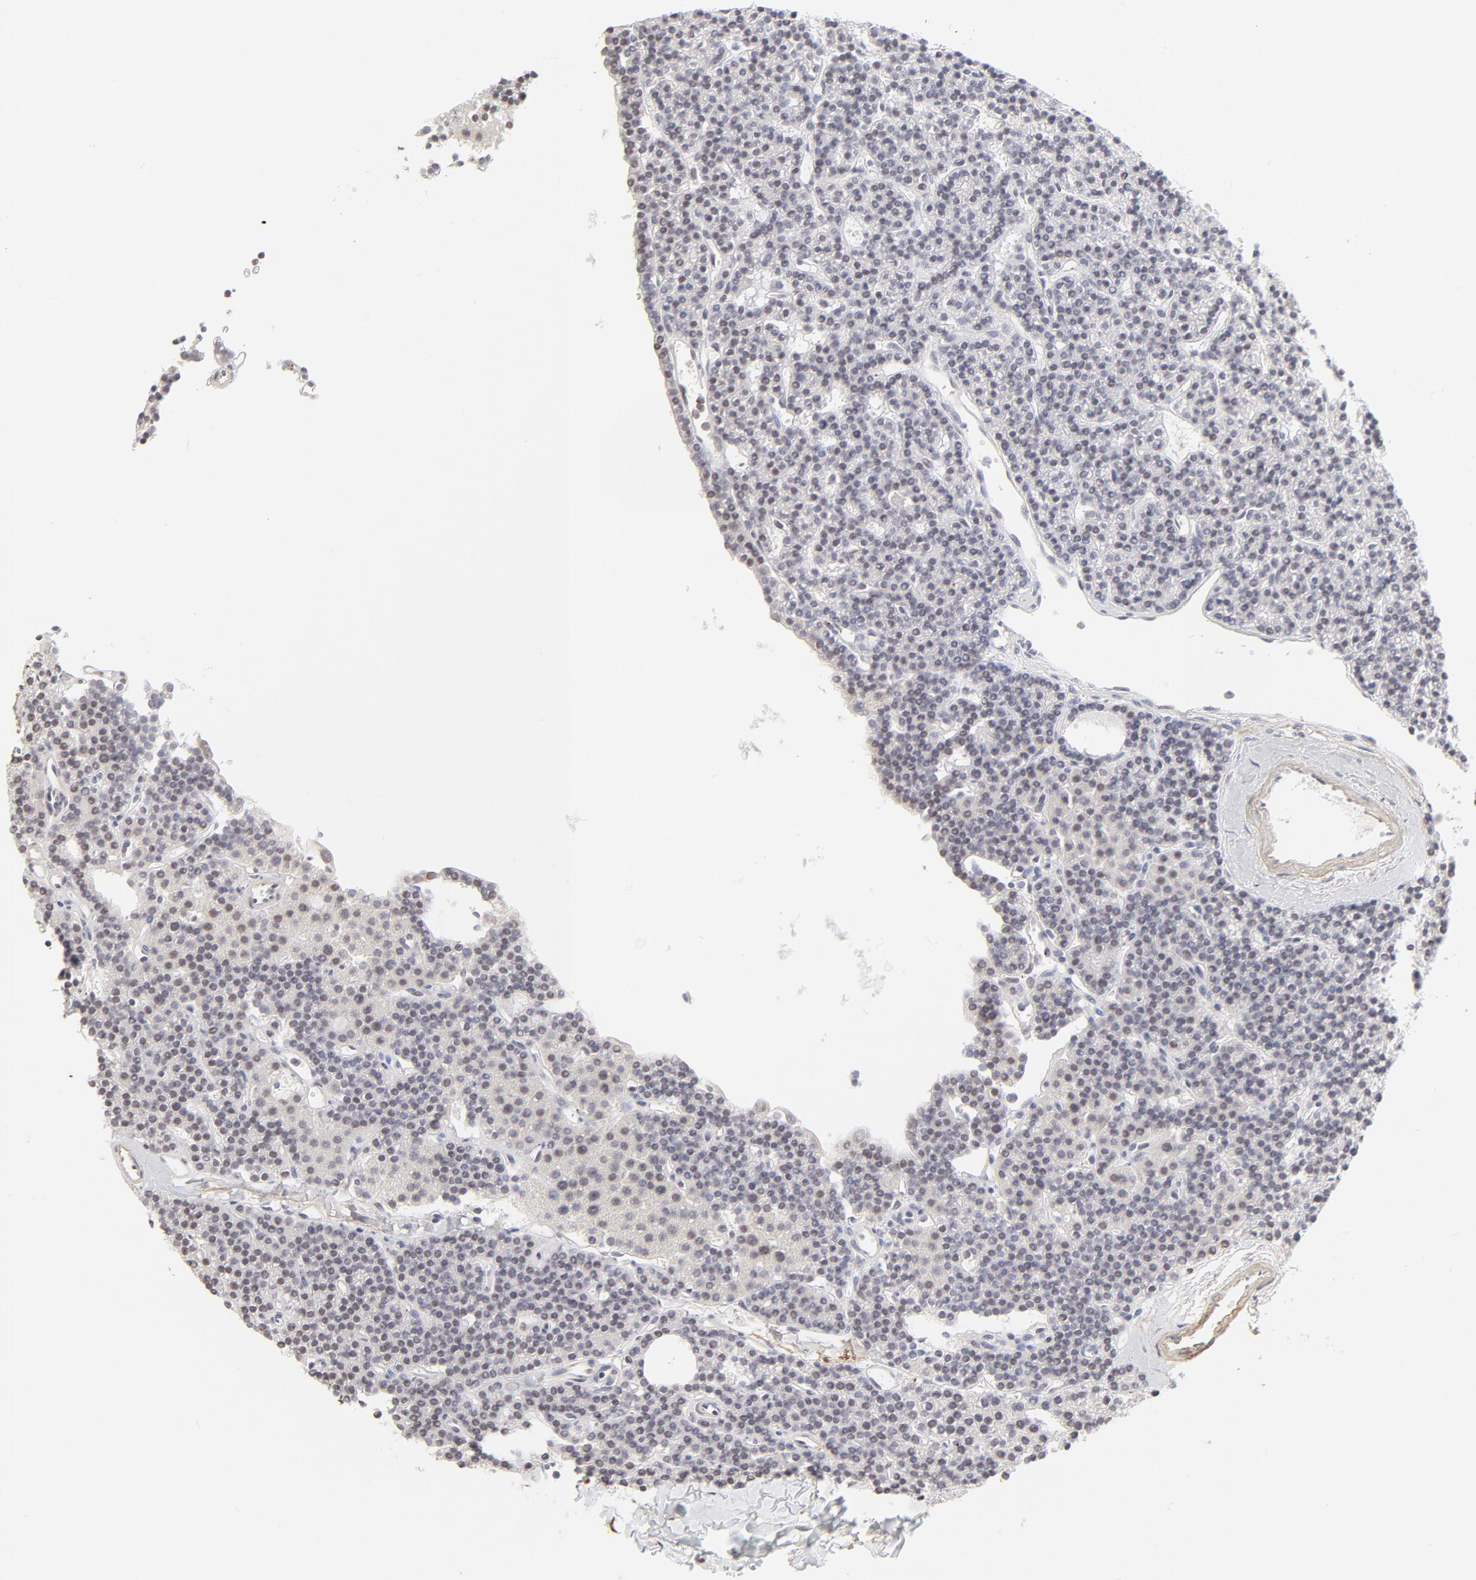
{"staining": {"intensity": "weak", "quantity": "<25%", "location": "nuclear"}, "tissue": "parathyroid gland", "cell_type": "Glandular cells", "image_type": "normal", "snomed": [{"axis": "morphology", "description": "Normal tissue, NOS"}, {"axis": "topography", "description": "Parathyroid gland"}], "caption": "This is a micrograph of immunohistochemistry staining of unremarkable parathyroid gland, which shows no positivity in glandular cells. (DAB (3,3'-diaminobenzidine) immunohistochemistry (IHC), high magnification).", "gene": "PBX1", "patient": {"sex": "female", "age": 45}}